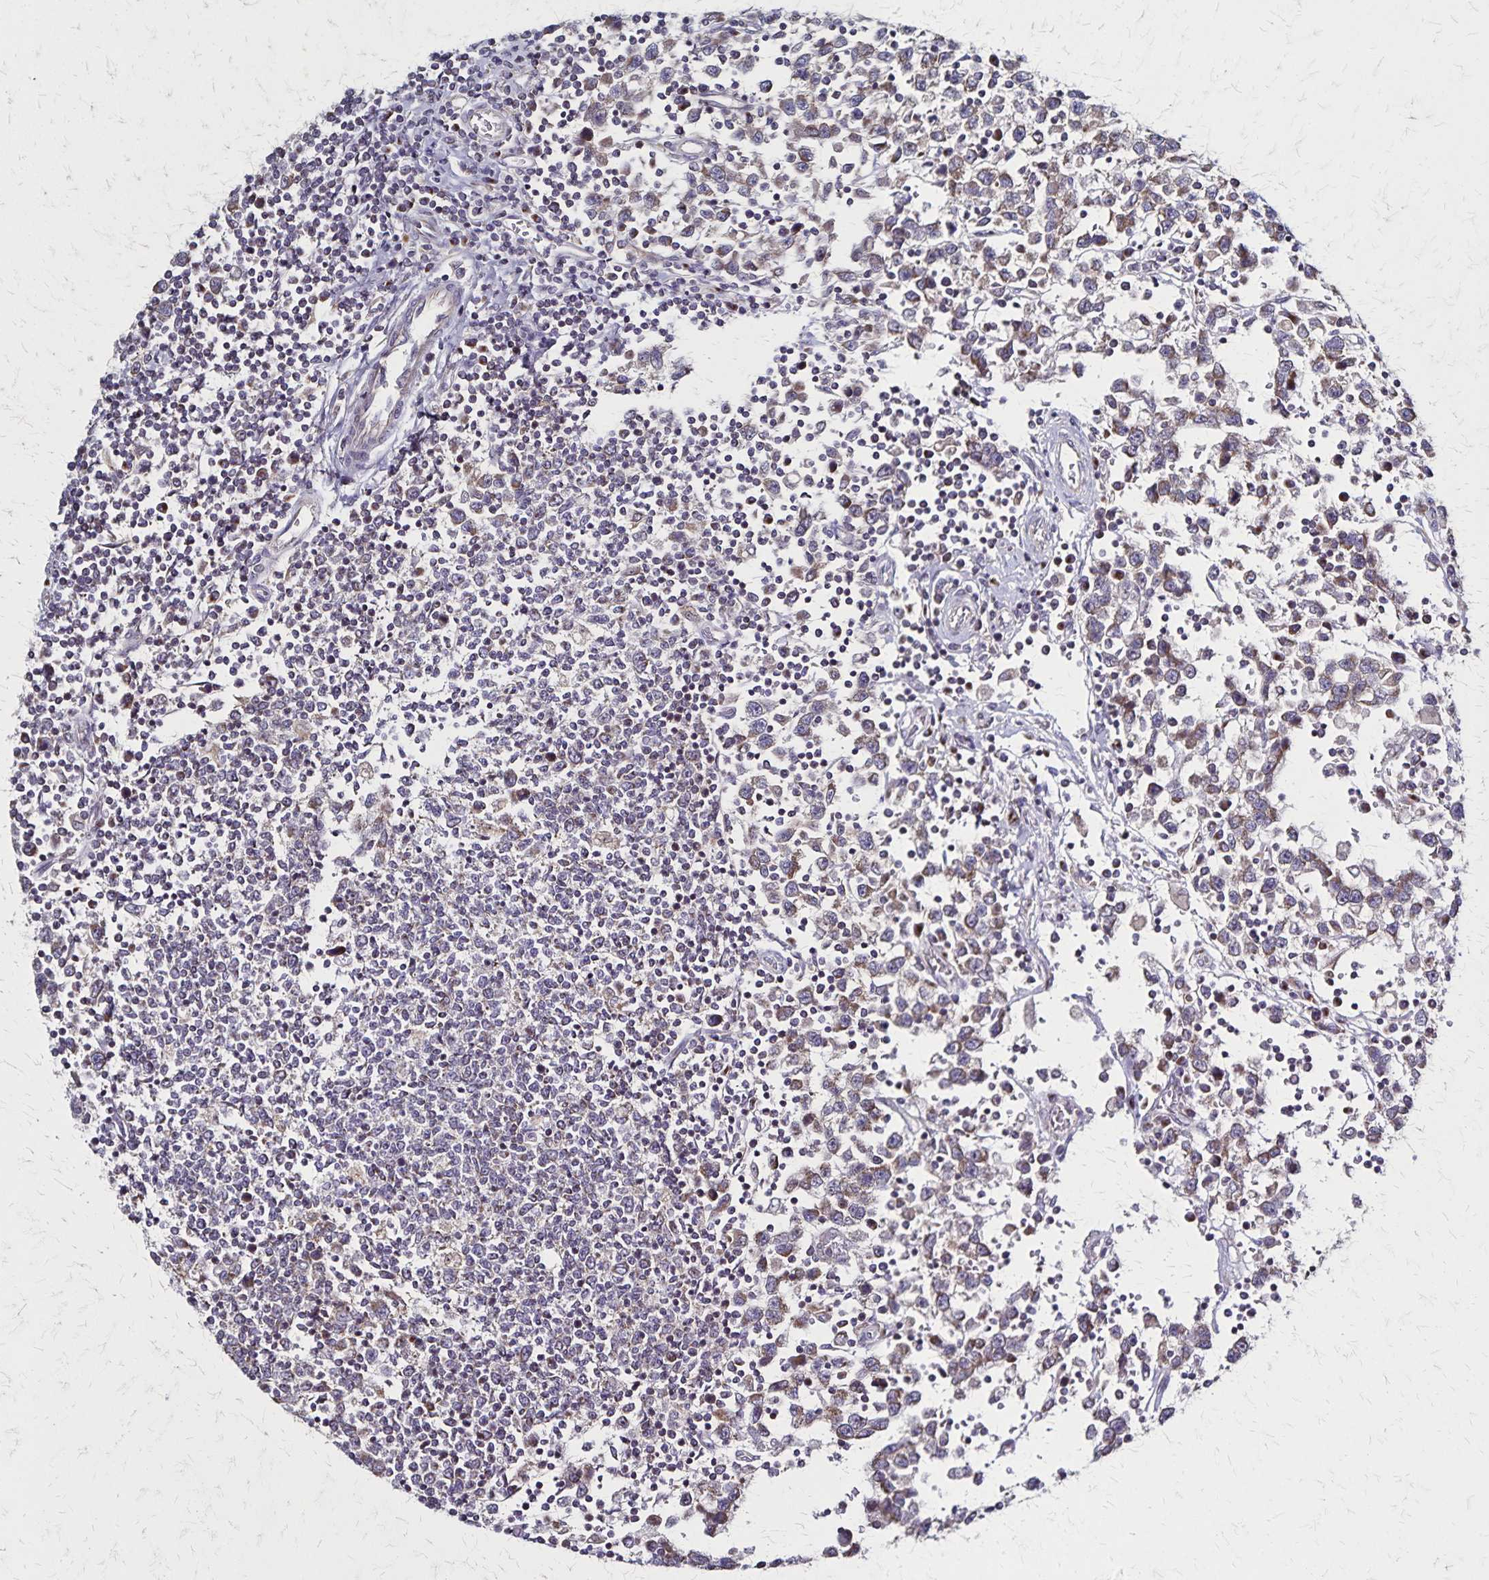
{"staining": {"intensity": "weak", "quantity": ">75%", "location": "cytoplasmic/membranous"}, "tissue": "testis cancer", "cell_type": "Tumor cells", "image_type": "cancer", "snomed": [{"axis": "morphology", "description": "Seminoma, NOS"}, {"axis": "topography", "description": "Testis"}], "caption": "Testis cancer (seminoma) stained with immunohistochemistry (IHC) displays weak cytoplasmic/membranous positivity in approximately >75% of tumor cells.", "gene": "NFS1", "patient": {"sex": "male", "age": 34}}